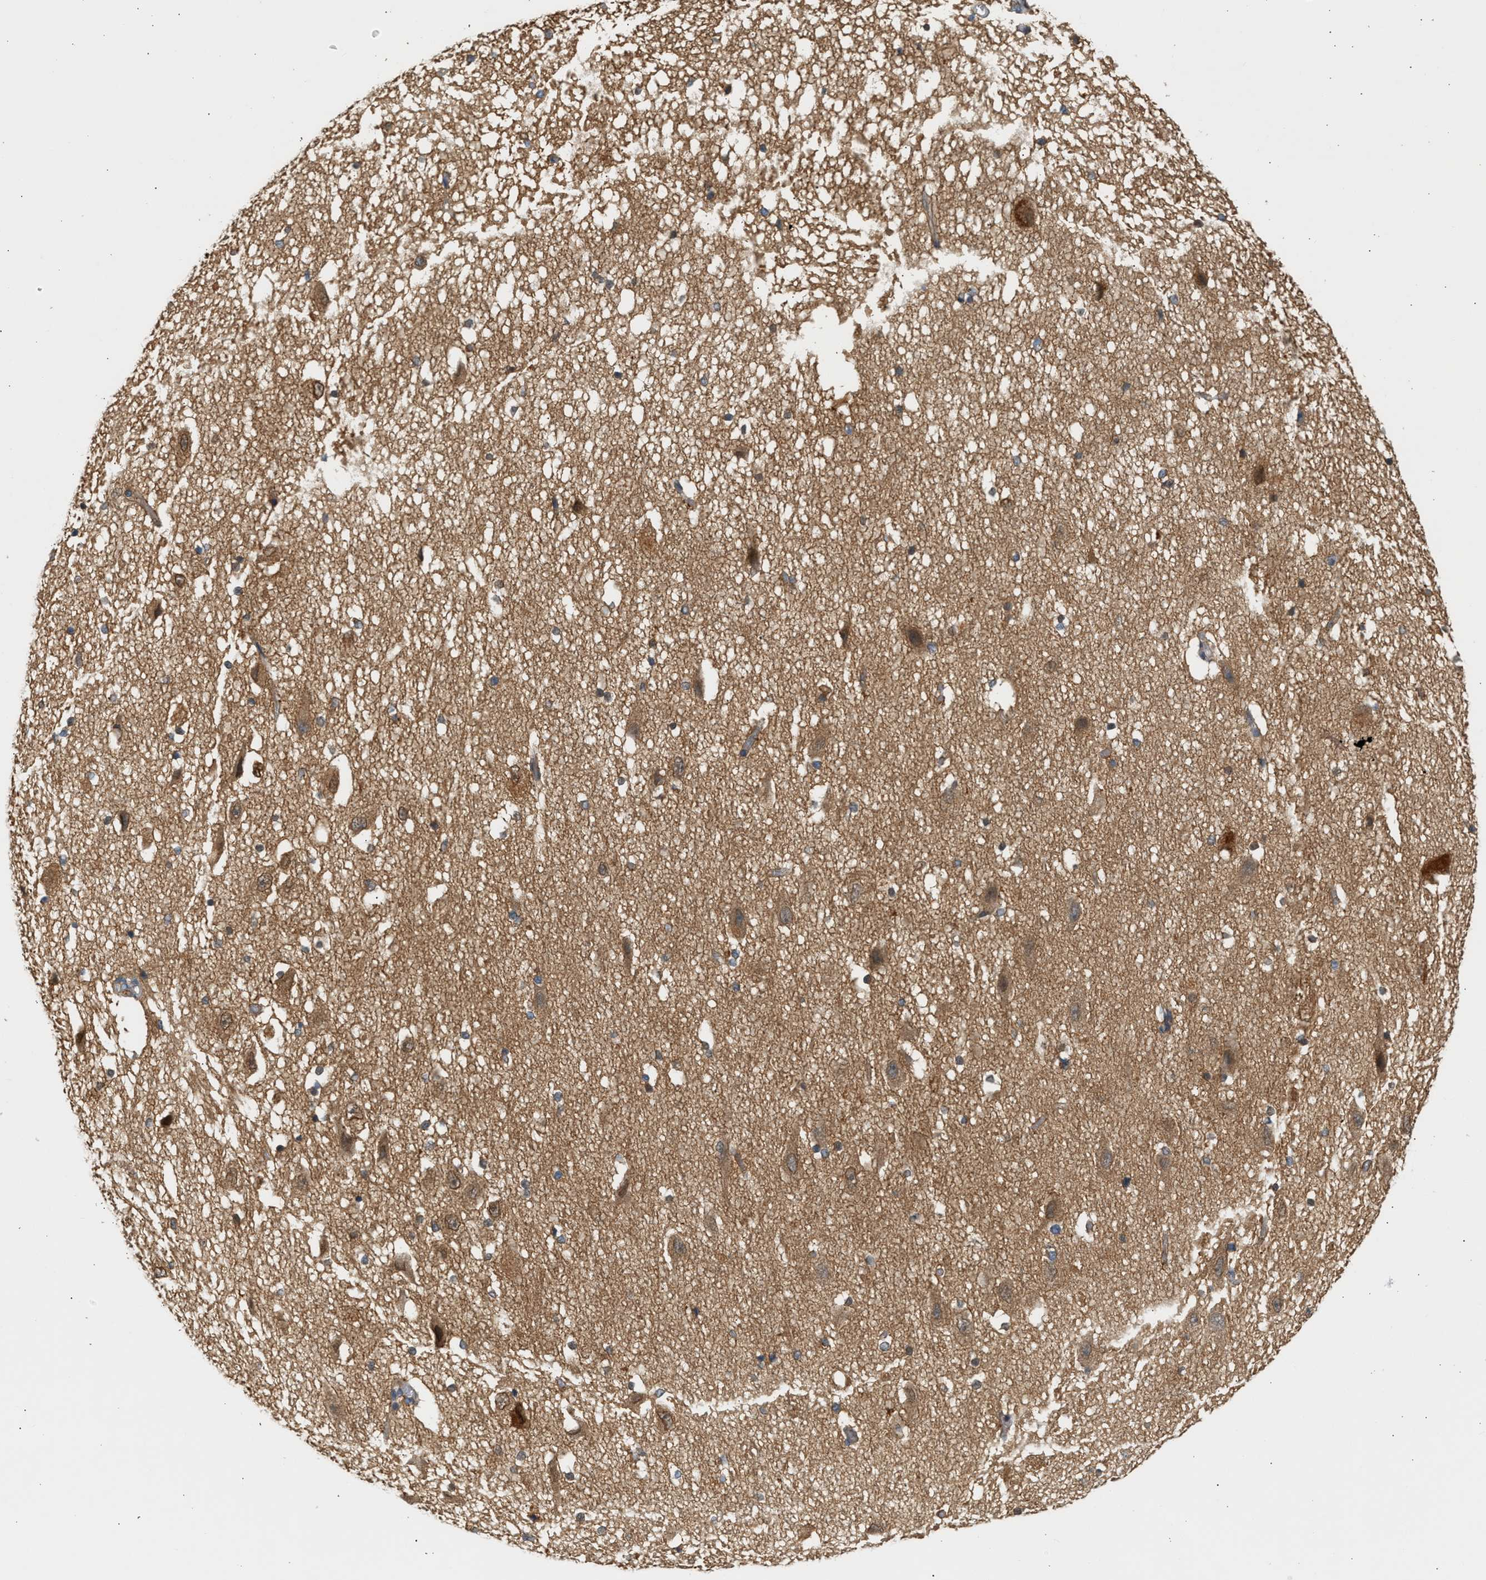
{"staining": {"intensity": "moderate", "quantity": ">75%", "location": "cytoplasmic/membranous"}, "tissue": "hippocampus", "cell_type": "Glial cells", "image_type": "normal", "snomed": [{"axis": "morphology", "description": "Normal tissue, NOS"}, {"axis": "topography", "description": "Hippocampus"}], "caption": "A medium amount of moderate cytoplasmic/membranous expression is present in approximately >75% of glial cells in unremarkable hippocampus. (brown staining indicates protein expression, while blue staining denotes nuclei).", "gene": "PAFAH1B1", "patient": {"sex": "female", "age": 19}}